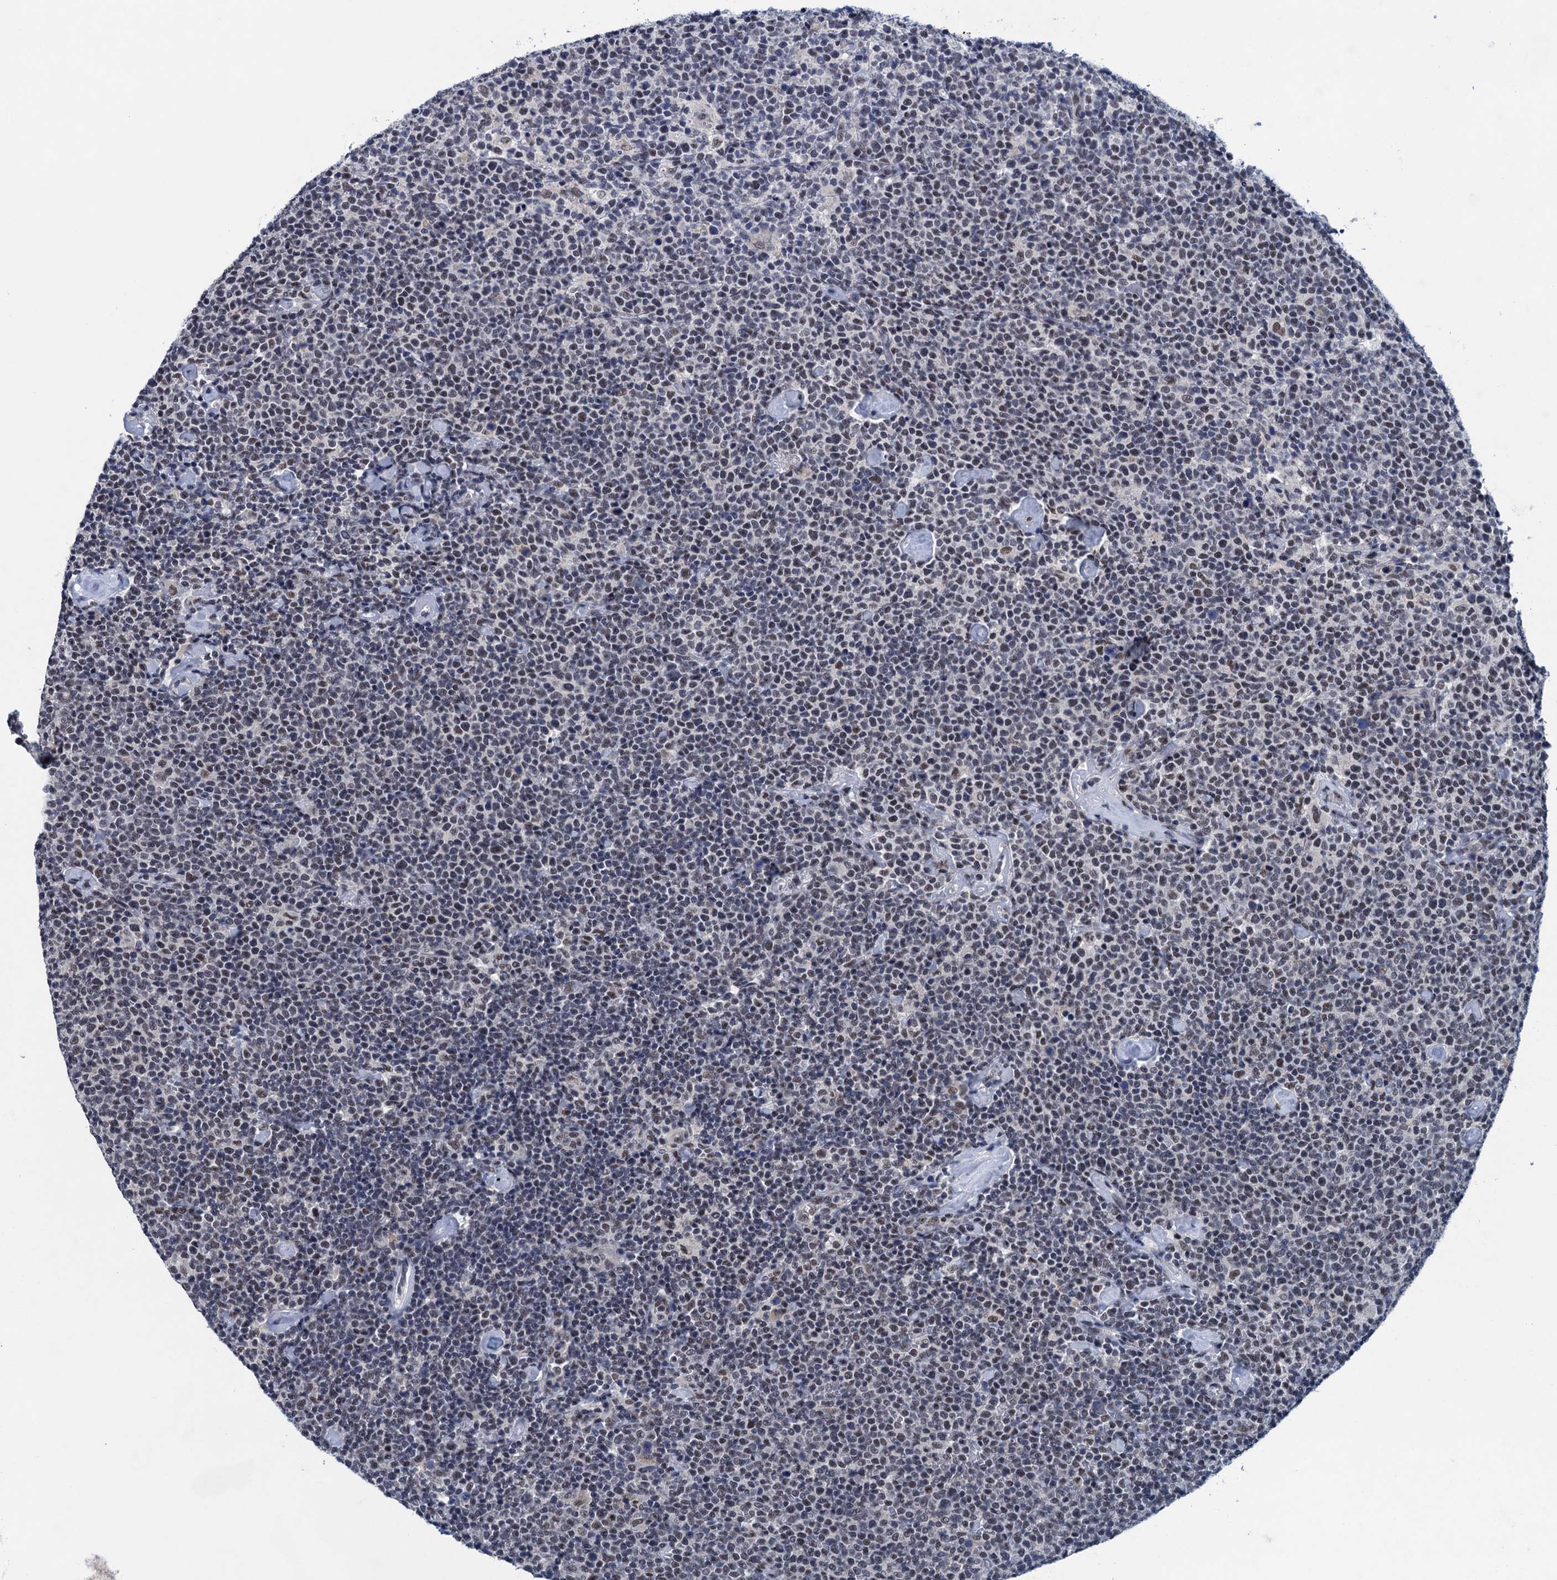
{"staining": {"intensity": "weak", "quantity": "<25%", "location": "nuclear"}, "tissue": "lymphoma", "cell_type": "Tumor cells", "image_type": "cancer", "snomed": [{"axis": "morphology", "description": "Malignant lymphoma, non-Hodgkin's type, High grade"}, {"axis": "topography", "description": "Lymph node"}], "caption": "The immunohistochemistry (IHC) histopathology image has no significant positivity in tumor cells of malignant lymphoma, non-Hodgkin's type (high-grade) tissue.", "gene": "FNBP4", "patient": {"sex": "male", "age": 61}}